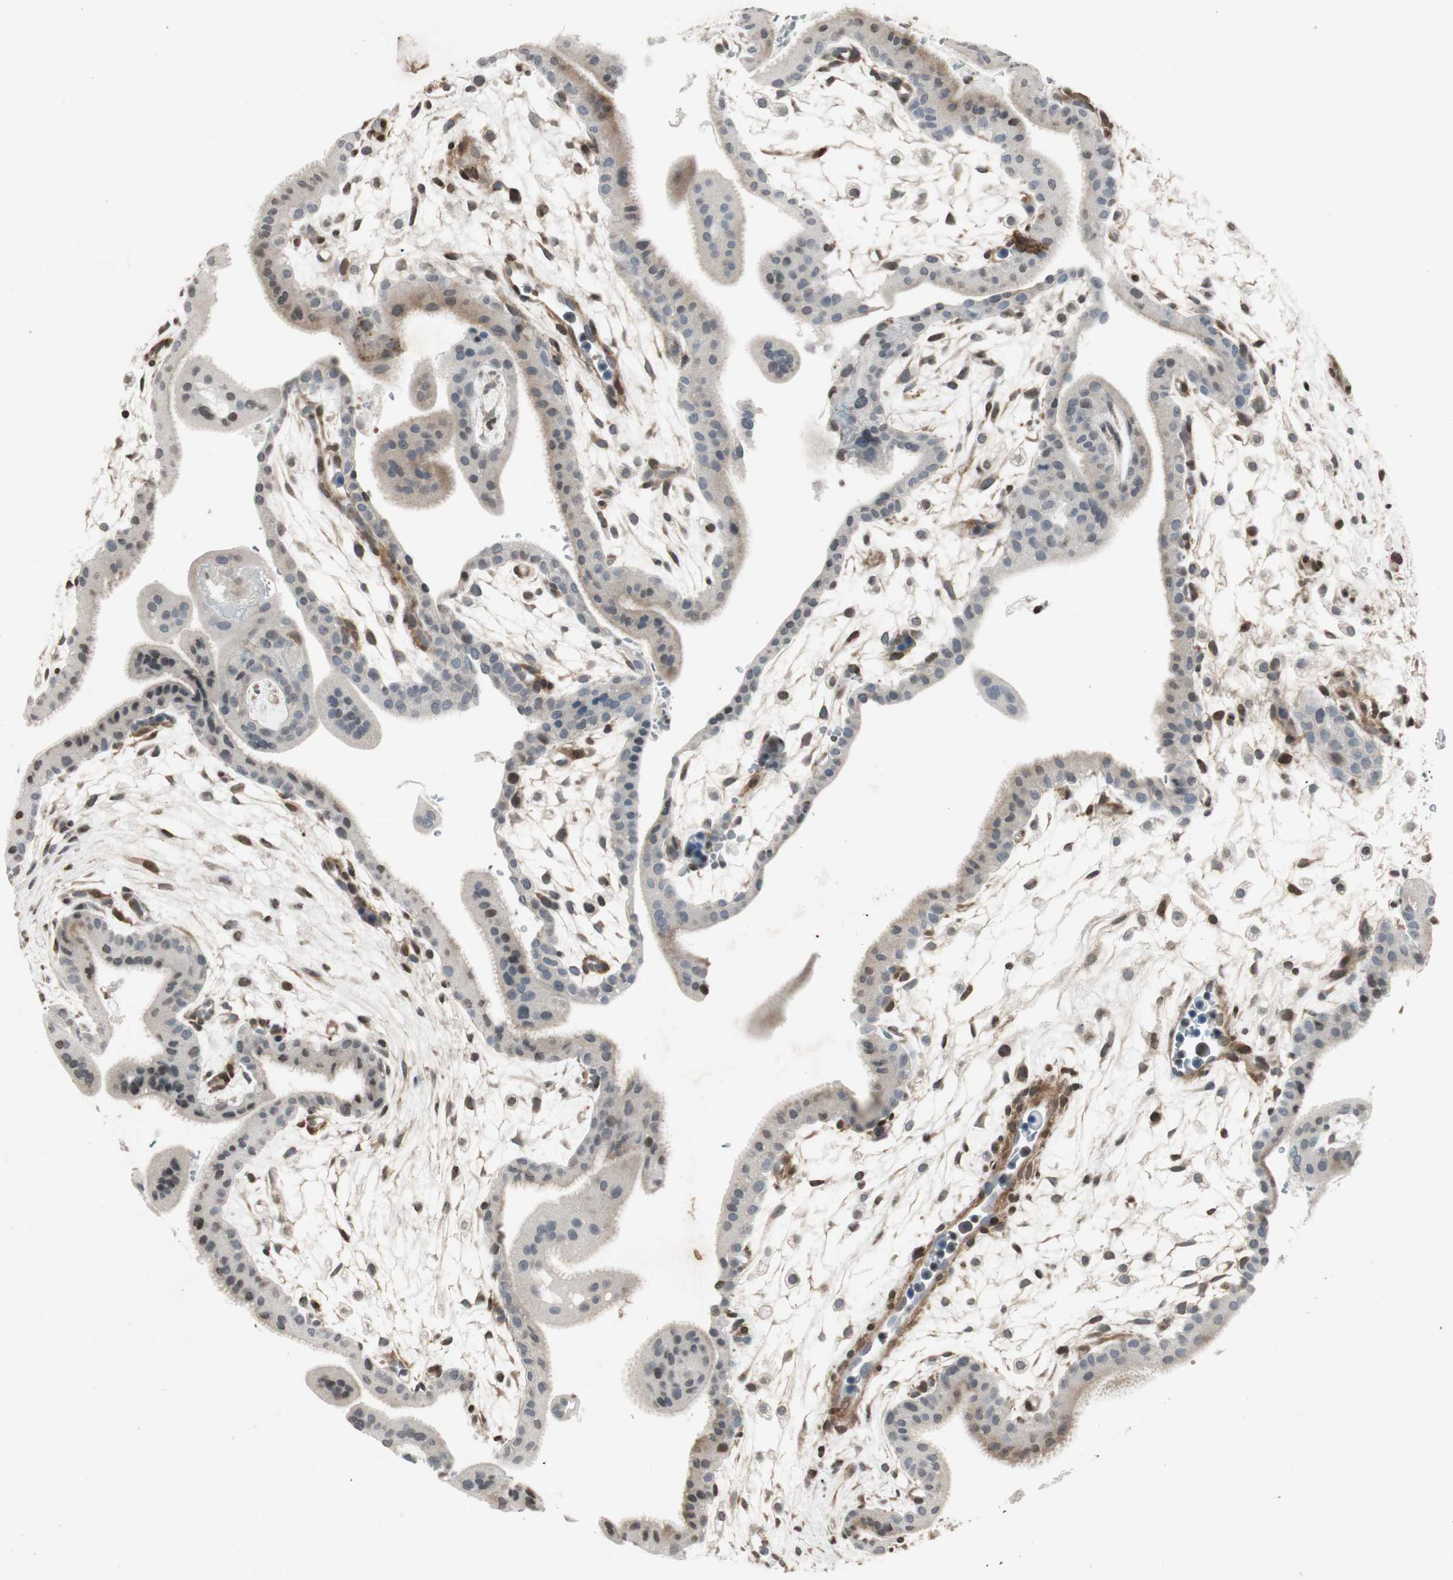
{"staining": {"intensity": "weak", "quantity": ">75%", "location": "cytoplasmic/membranous,nuclear"}, "tissue": "placenta", "cell_type": "Decidual cells", "image_type": "normal", "snomed": [{"axis": "morphology", "description": "Normal tissue, NOS"}, {"axis": "topography", "description": "Placenta"}], "caption": "A brown stain highlights weak cytoplasmic/membranous,nuclear staining of a protein in decidual cells of normal human placenta.", "gene": "PRKG1", "patient": {"sex": "female", "age": 35}}